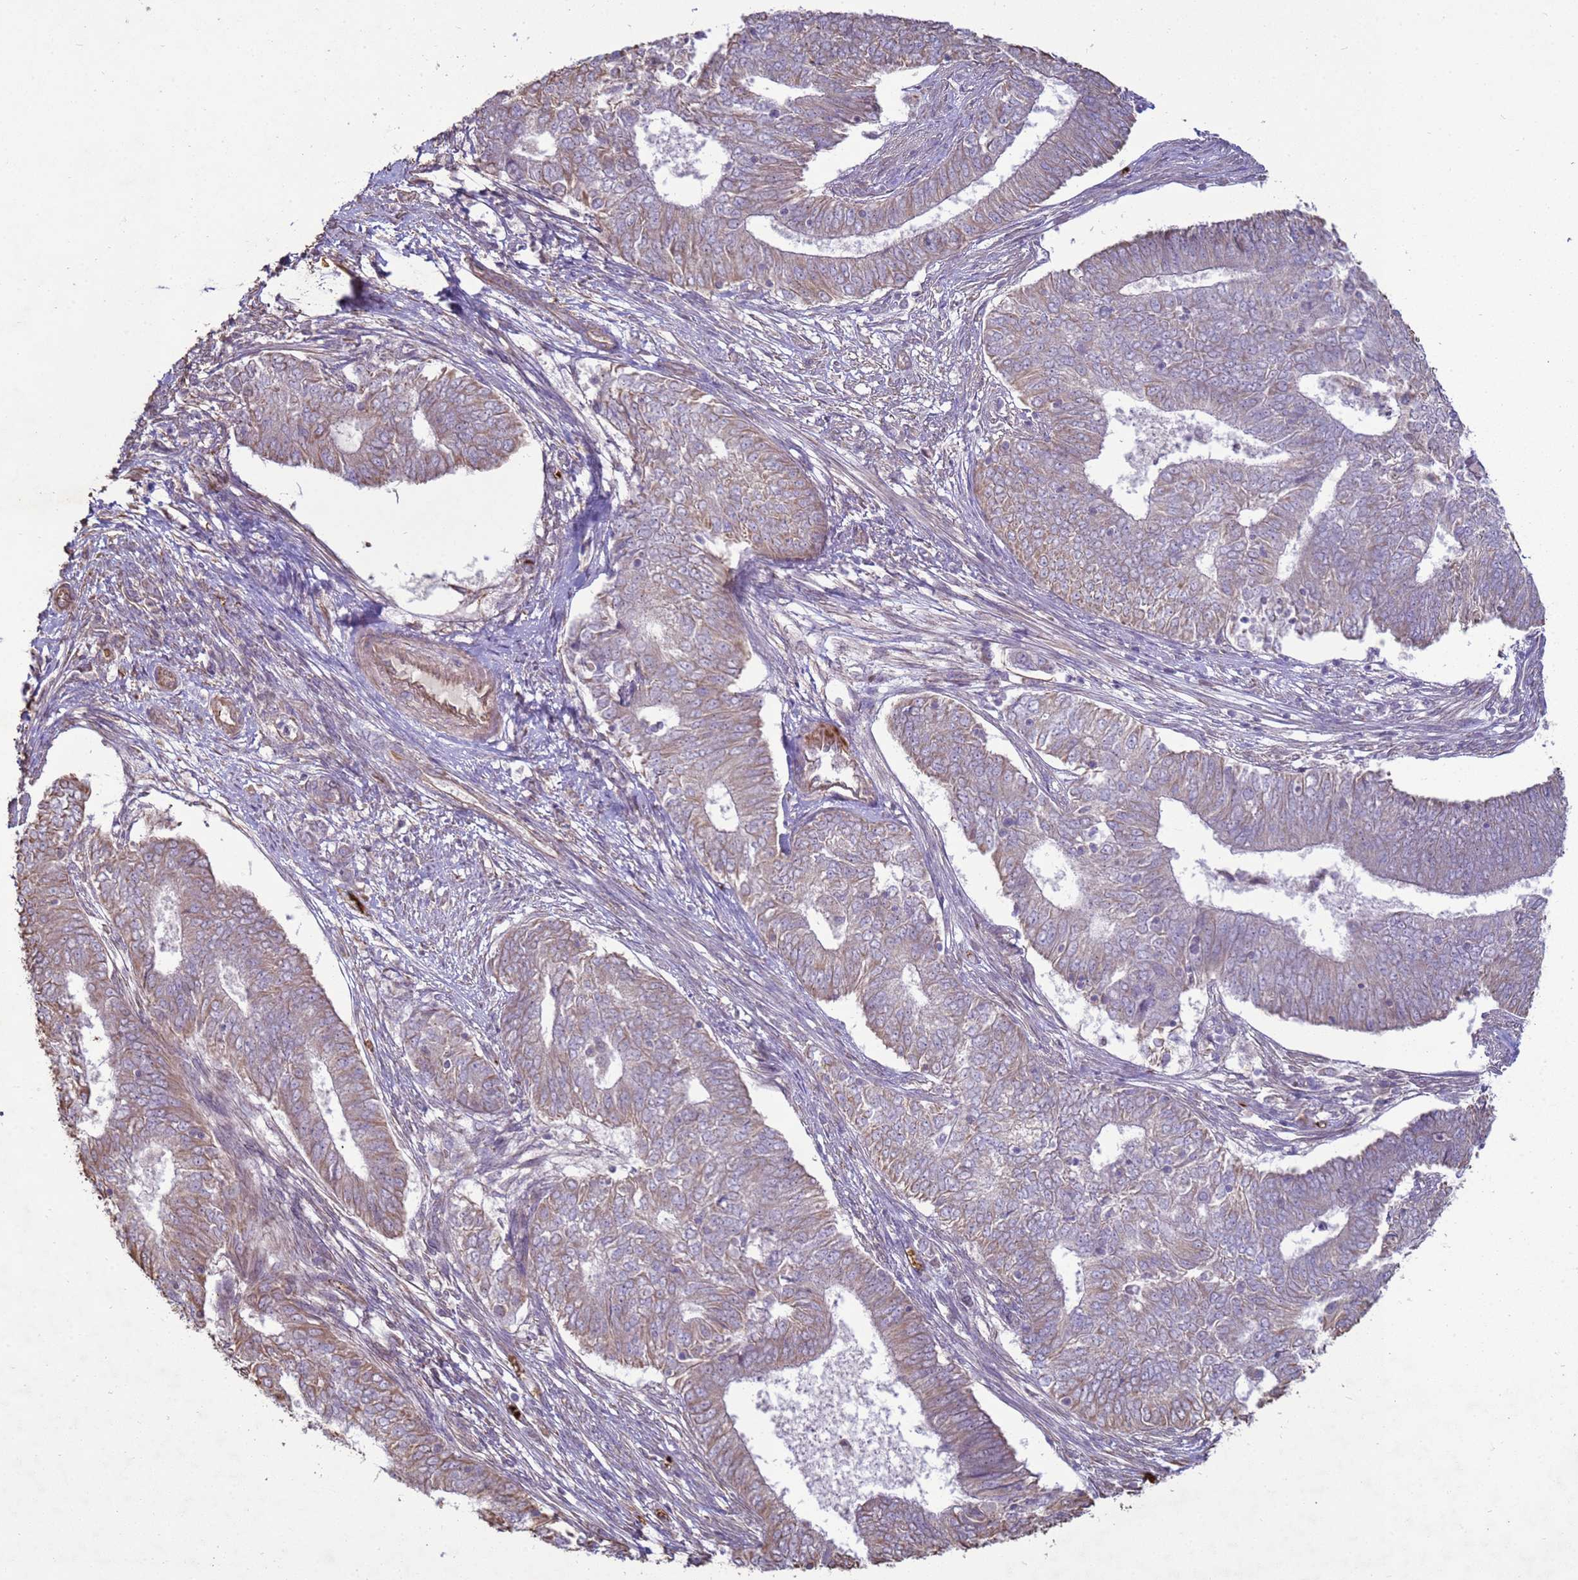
{"staining": {"intensity": "weak", "quantity": "25%-75%", "location": "cytoplasmic/membranous"}, "tissue": "endometrial cancer", "cell_type": "Tumor cells", "image_type": "cancer", "snomed": [{"axis": "morphology", "description": "Adenocarcinoma, NOS"}, {"axis": "topography", "description": "Endometrium"}], "caption": "Human adenocarcinoma (endometrial) stained with a brown dye exhibits weak cytoplasmic/membranous positive positivity in about 25%-75% of tumor cells.", "gene": "SGIP1", "patient": {"sex": "female", "age": 62}}